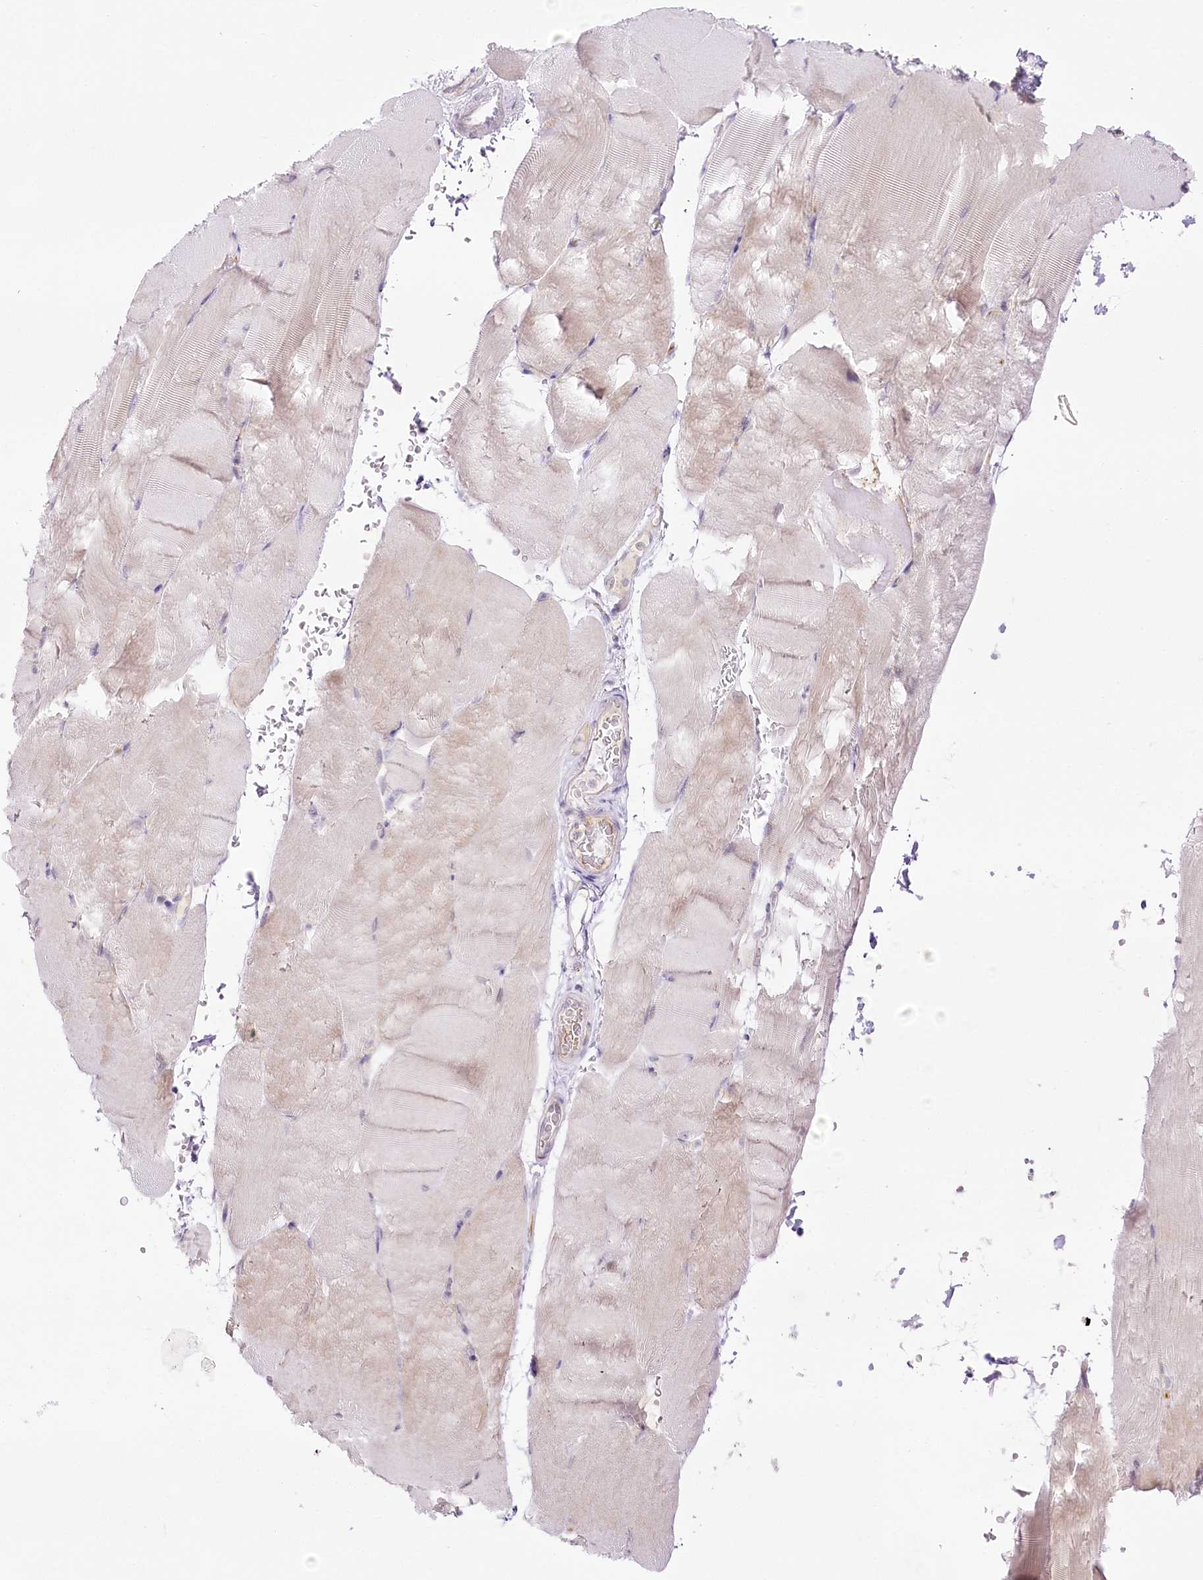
{"staining": {"intensity": "negative", "quantity": "none", "location": "none"}, "tissue": "skeletal muscle", "cell_type": "Myocytes", "image_type": "normal", "snomed": [{"axis": "morphology", "description": "Normal tissue, NOS"}, {"axis": "topography", "description": "Skeletal muscle"}, {"axis": "topography", "description": "Parathyroid gland"}], "caption": "The image demonstrates no significant staining in myocytes of skeletal muscle. (Stains: DAB (3,3'-diaminobenzidine) immunohistochemistry with hematoxylin counter stain, Microscopy: brightfield microscopy at high magnification).", "gene": "CCDC30", "patient": {"sex": "female", "age": 37}}